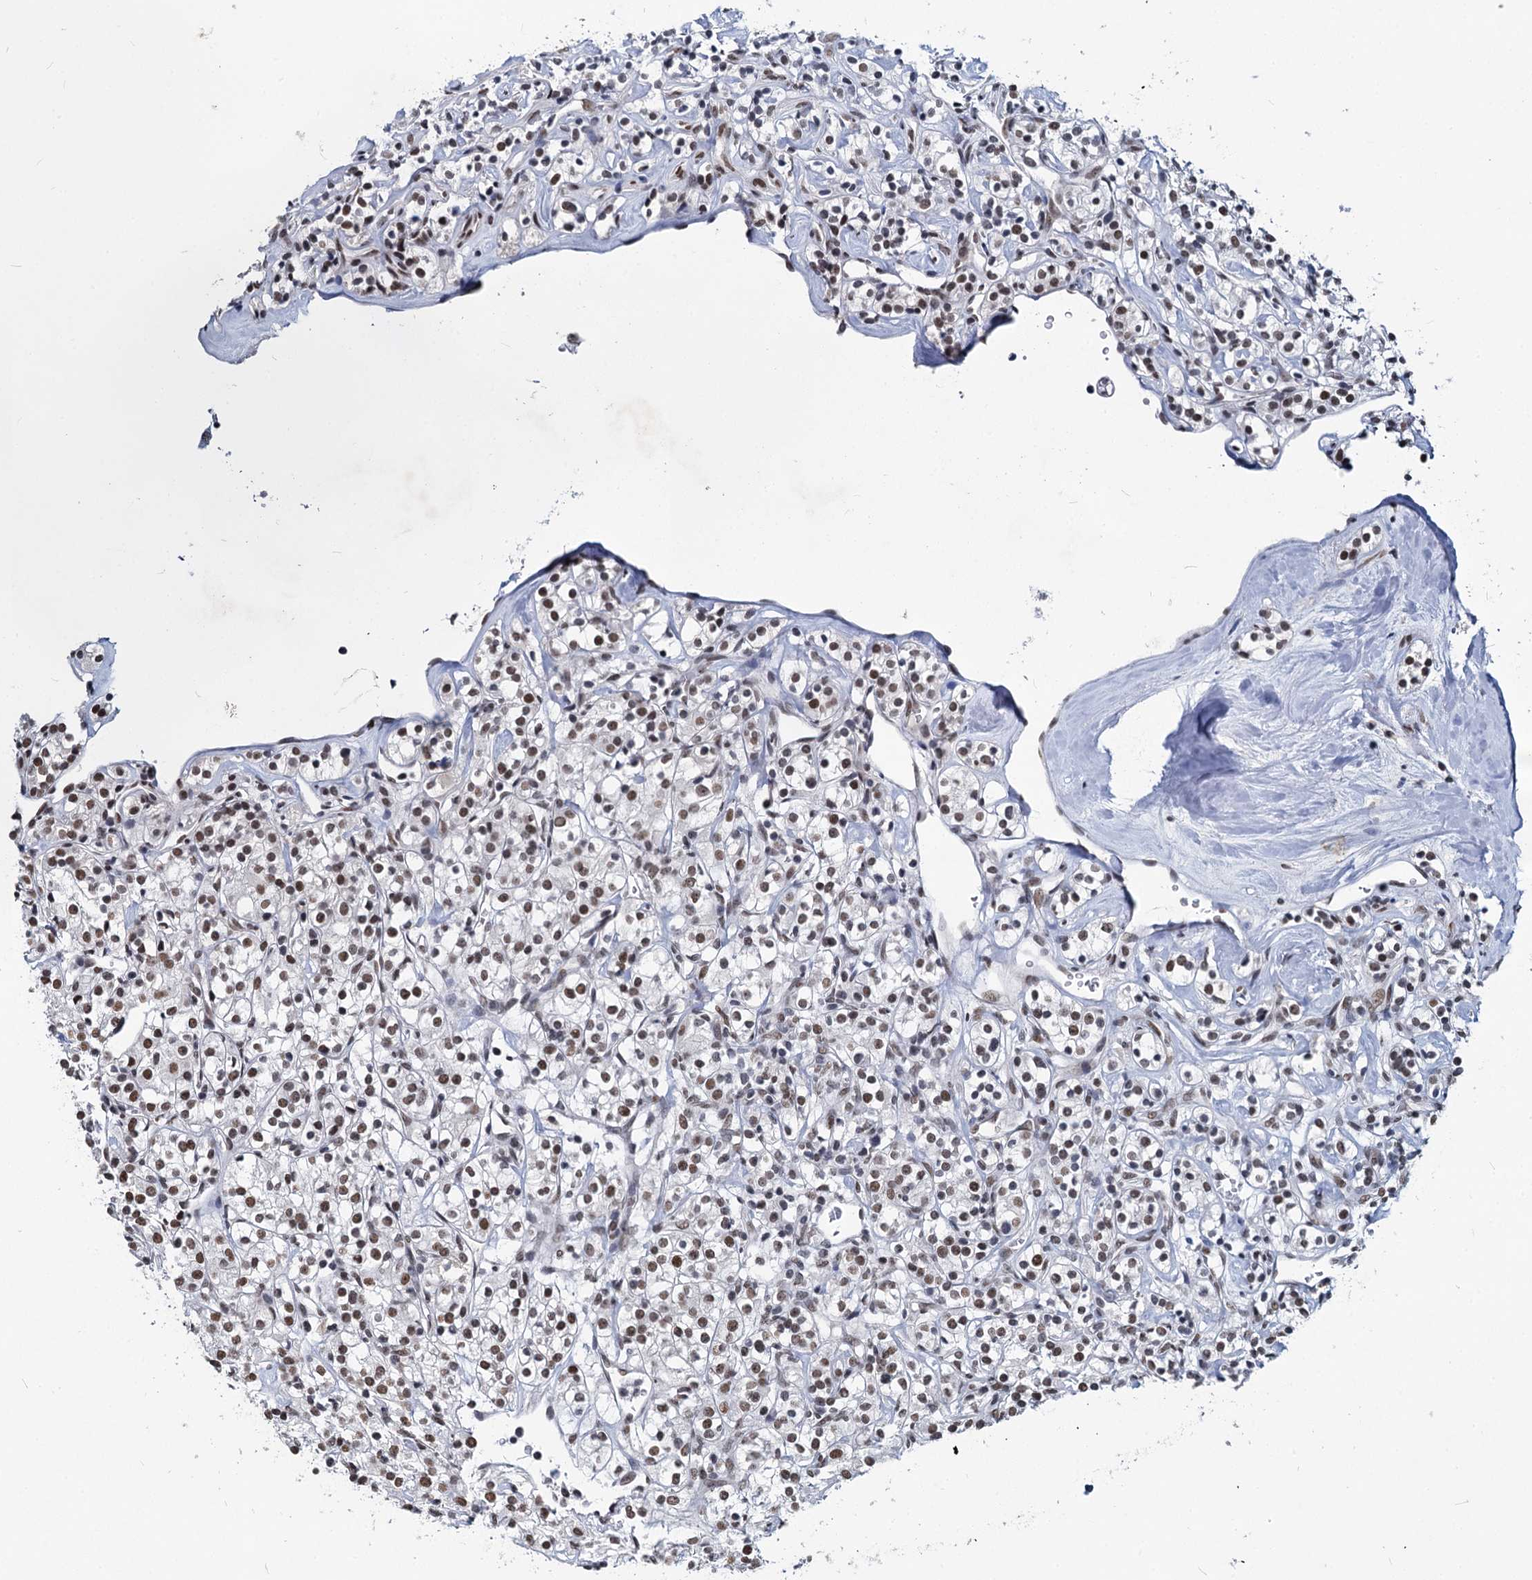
{"staining": {"intensity": "moderate", "quantity": ">75%", "location": "nuclear"}, "tissue": "renal cancer", "cell_type": "Tumor cells", "image_type": "cancer", "snomed": [{"axis": "morphology", "description": "Adenocarcinoma, NOS"}, {"axis": "topography", "description": "Kidney"}], "caption": "Approximately >75% of tumor cells in human renal cancer show moderate nuclear protein staining as visualized by brown immunohistochemical staining.", "gene": "PARPBP", "patient": {"sex": "male", "age": 77}}